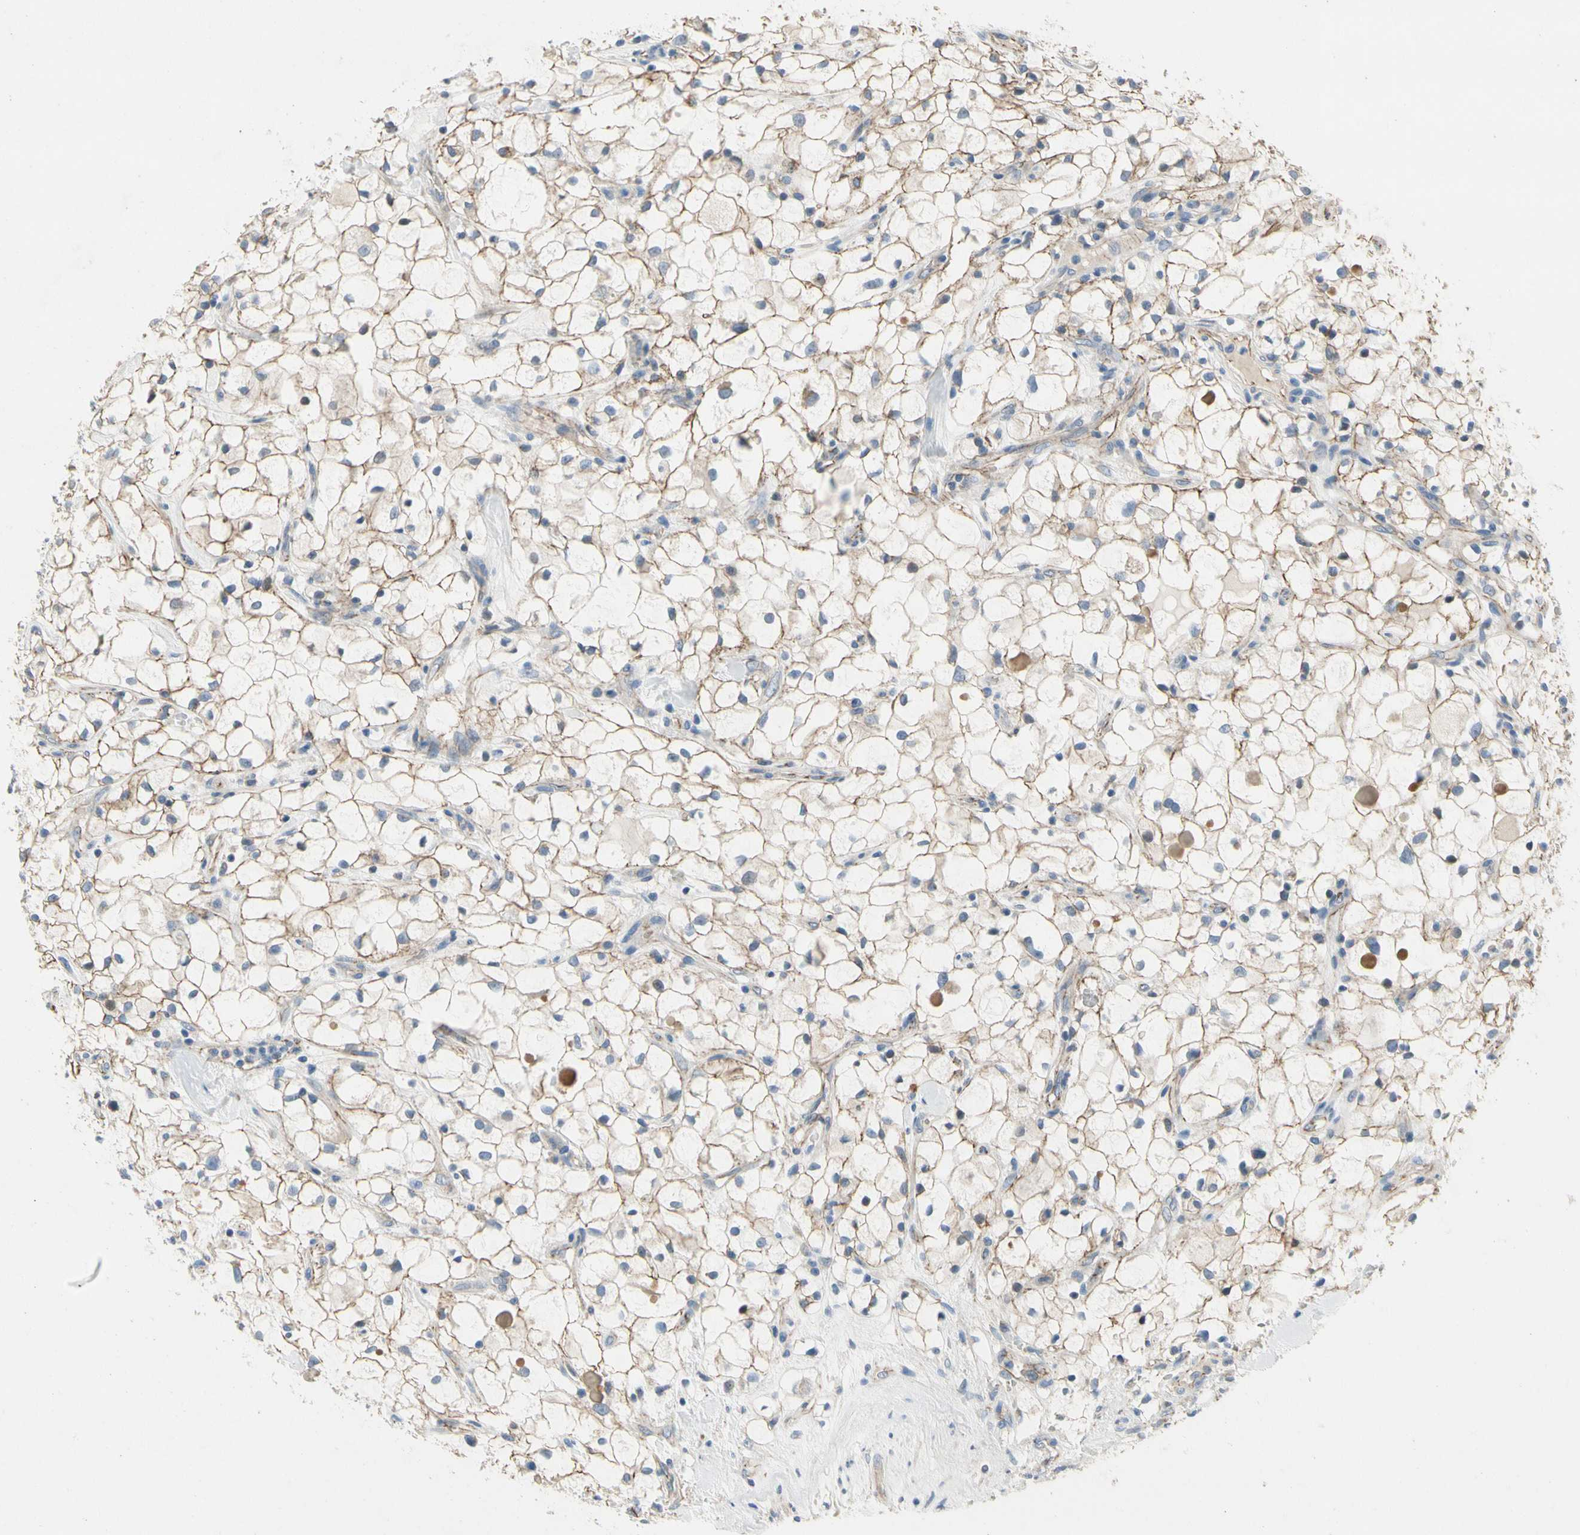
{"staining": {"intensity": "moderate", "quantity": "25%-75%", "location": "cytoplasmic/membranous"}, "tissue": "renal cancer", "cell_type": "Tumor cells", "image_type": "cancer", "snomed": [{"axis": "morphology", "description": "Adenocarcinoma, NOS"}, {"axis": "topography", "description": "Kidney"}], "caption": "Immunohistochemistry (IHC) staining of adenocarcinoma (renal), which shows medium levels of moderate cytoplasmic/membranous positivity in about 25%-75% of tumor cells indicating moderate cytoplasmic/membranous protein staining. The staining was performed using DAB (brown) for protein detection and nuclei were counterstained in hematoxylin (blue).", "gene": "LGR6", "patient": {"sex": "female", "age": 60}}